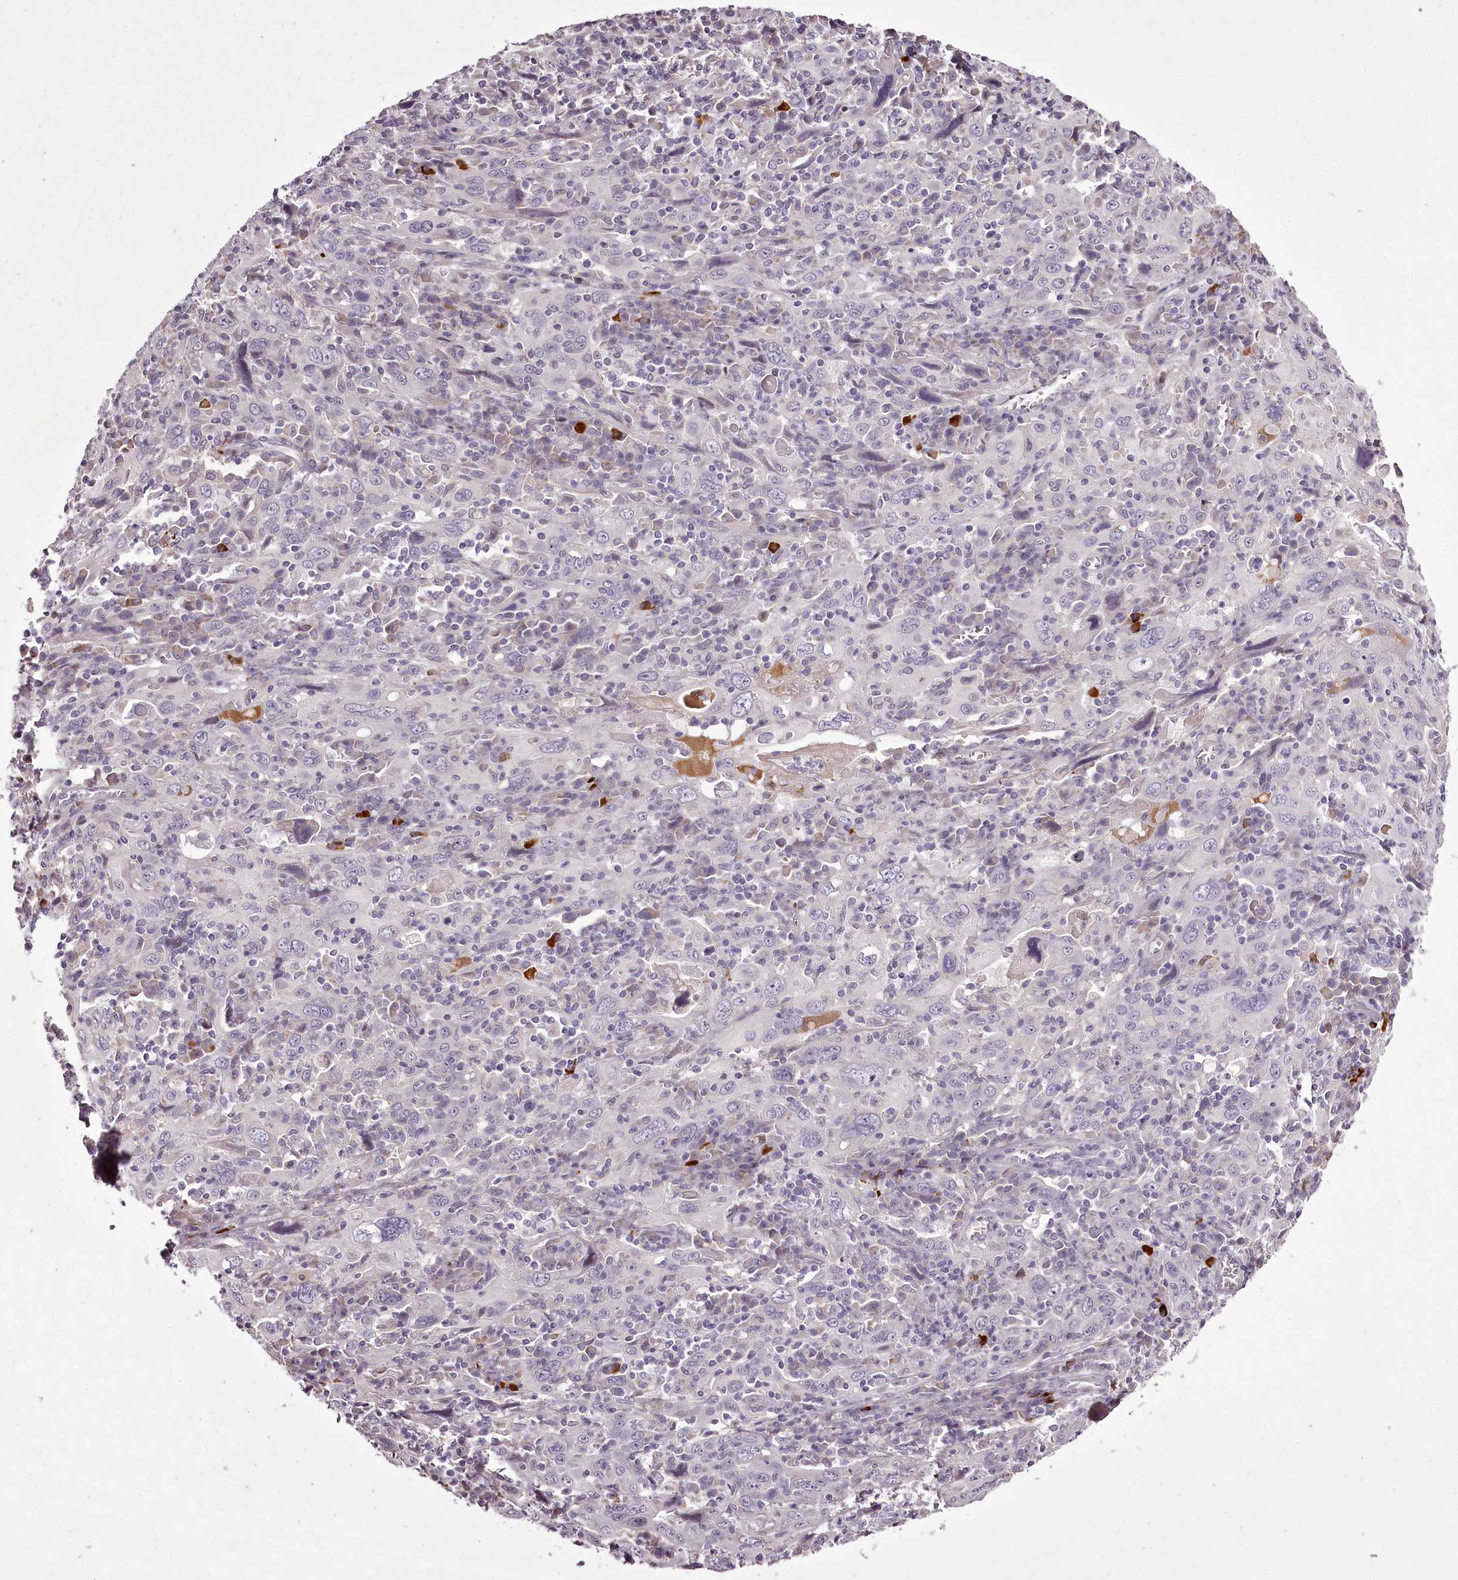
{"staining": {"intensity": "negative", "quantity": "none", "location": "none"}, "tissue": "cervical cancer", "cell_type": "Tumor cells", "image_type": "cancer", "snomed": [{"axis": "morphology", "description": "Squamous cell carcinoma, NOS"}, {"axis": "topography", "description": "Cervix"}], "caption": "This is a micrograph of immunohistochemistry staining of cervical squamous cell carcinoma, which shows no expression in tumor cells.", "gene": "C1orf56", "patient": {"sex": "female", "age": 46}}